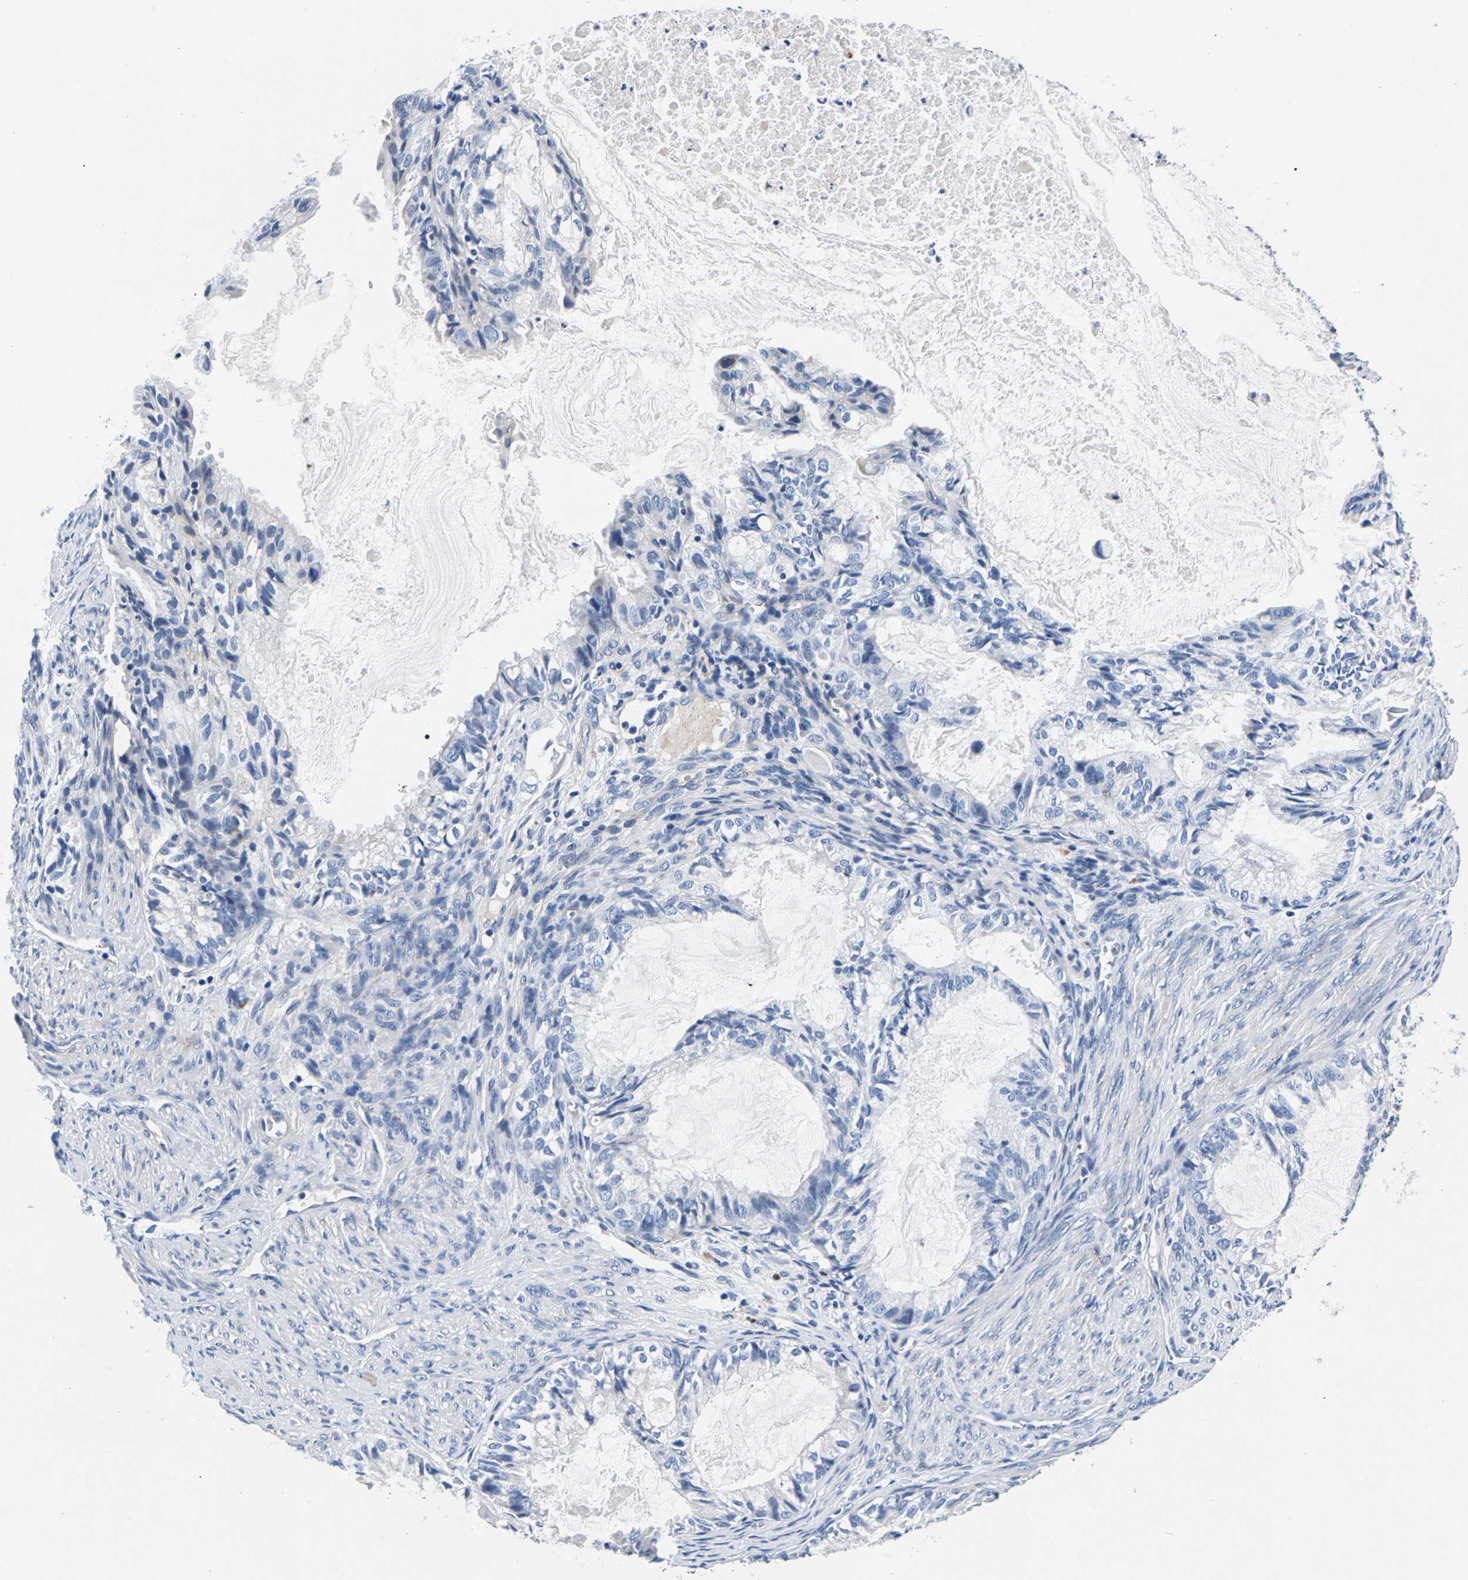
{"staining": {"intensity": "negative", "quantity": "none", "location": "none"}, "tissue": "cervical cancer", "cell_type": "Tumor cells", "image_type": "cancer", "snomed": [{"axis": "morphology", "description": "Normal tissue, NOS"}, {"axis": "morphology", "description": "Adenocarcinoma, NOS"}, {"axis": "topography", "description": "Cervix"}, {"axis": "topography", "description": "Endometrium"}], "caption": "Tumor cells show no significant positivity in cervical cancer.", "gene": "P2RY4", "patient": {"sex": "female", "age": 86}}